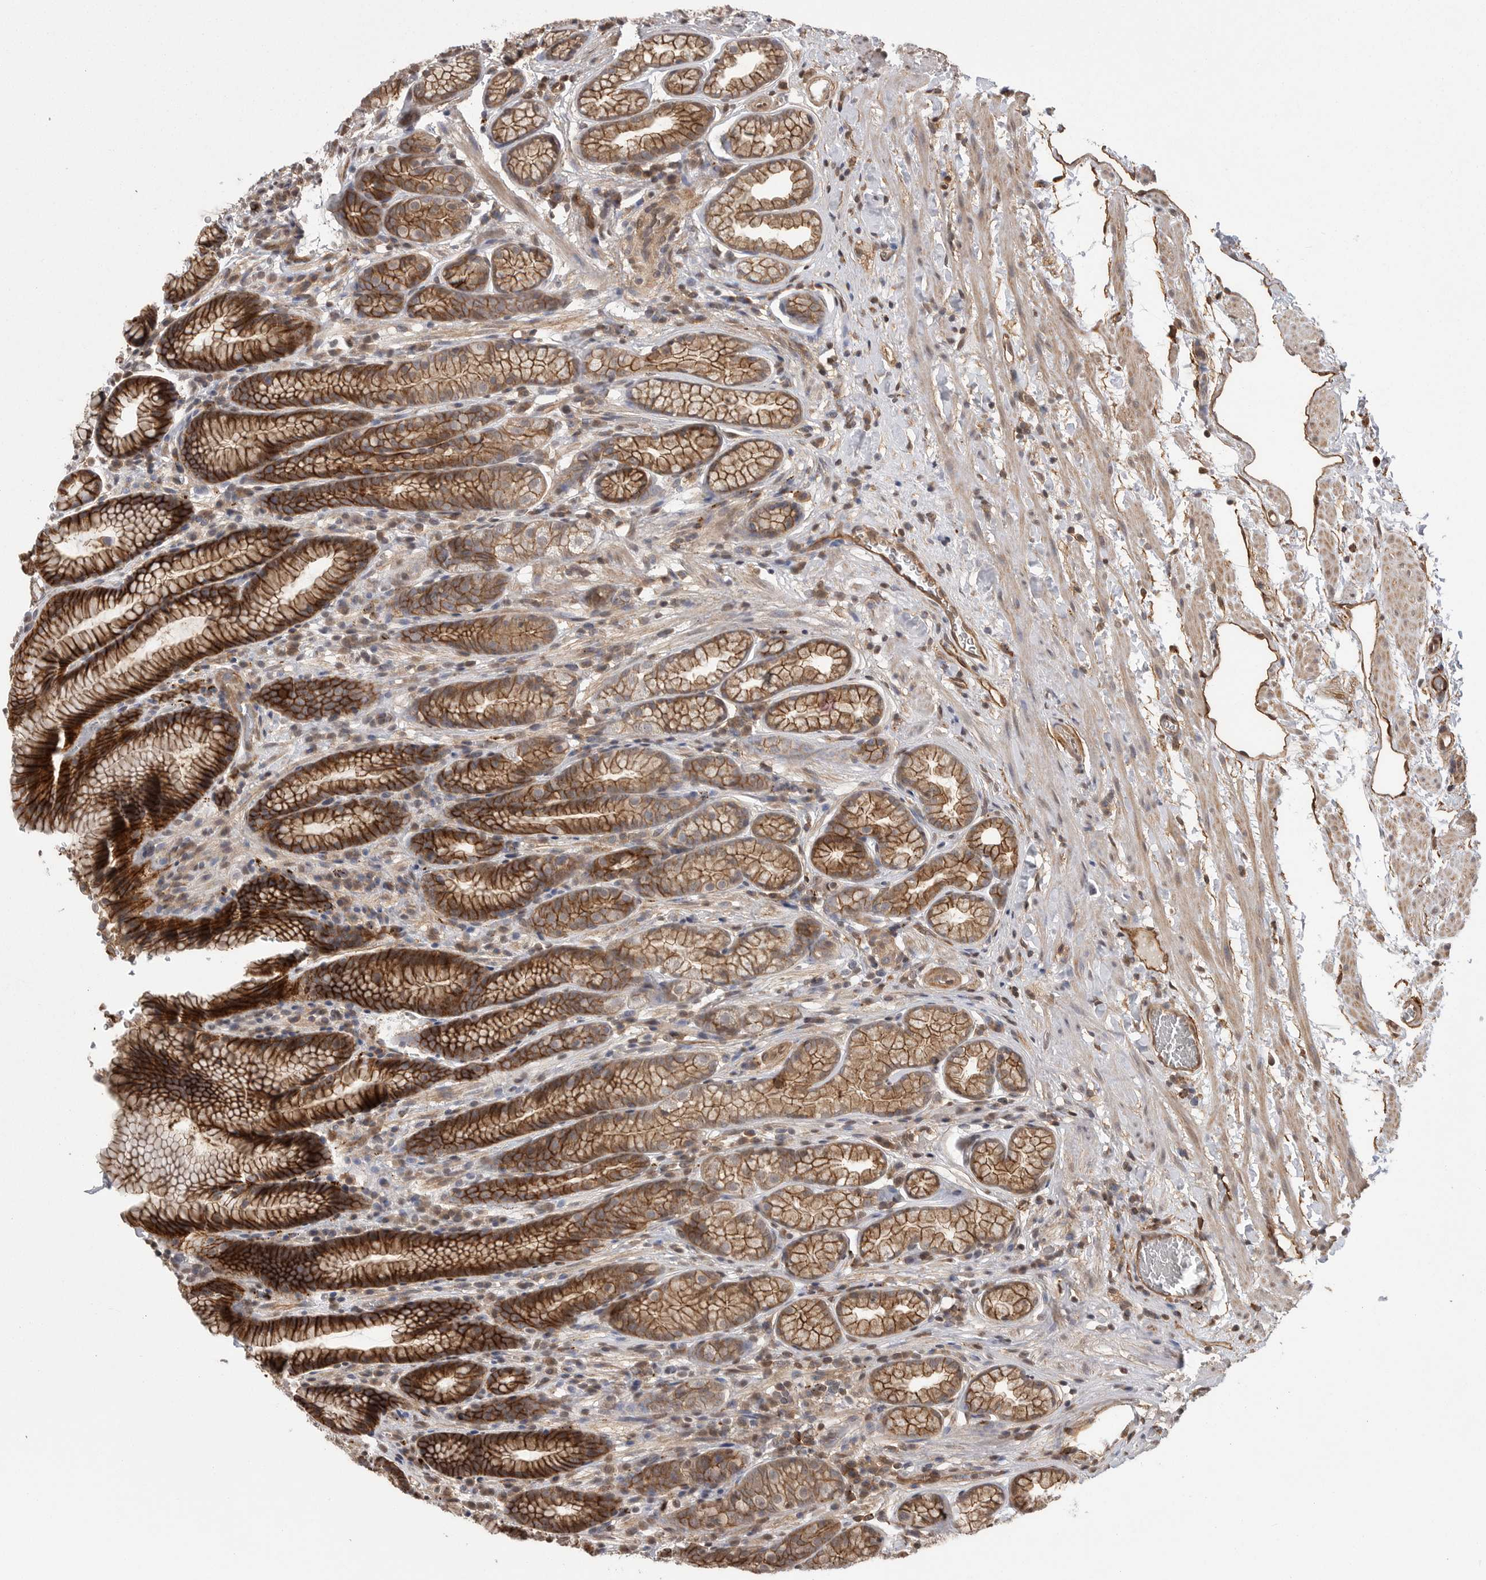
{"staining": {"intensity": "strong", "quantity": ">75%", "location": "cytoplasmic/membranous"}, "tissue": "stomach", "cell_type": "Glandular cells", "image_type": "normal", "snomed": [{"axis": "morphology", "description": "Normal tissue, NOS"}, {"axis": "topography", "description": "Stomach"}], "caption": "Unremarkable stomach reveals strong cytoplasmic/membranous positivity in about >75% of glandular cells, visualized by immunohistochemistry.", "gene": "NECTIN1", "patient": {"sex": "male", "age": 42}}